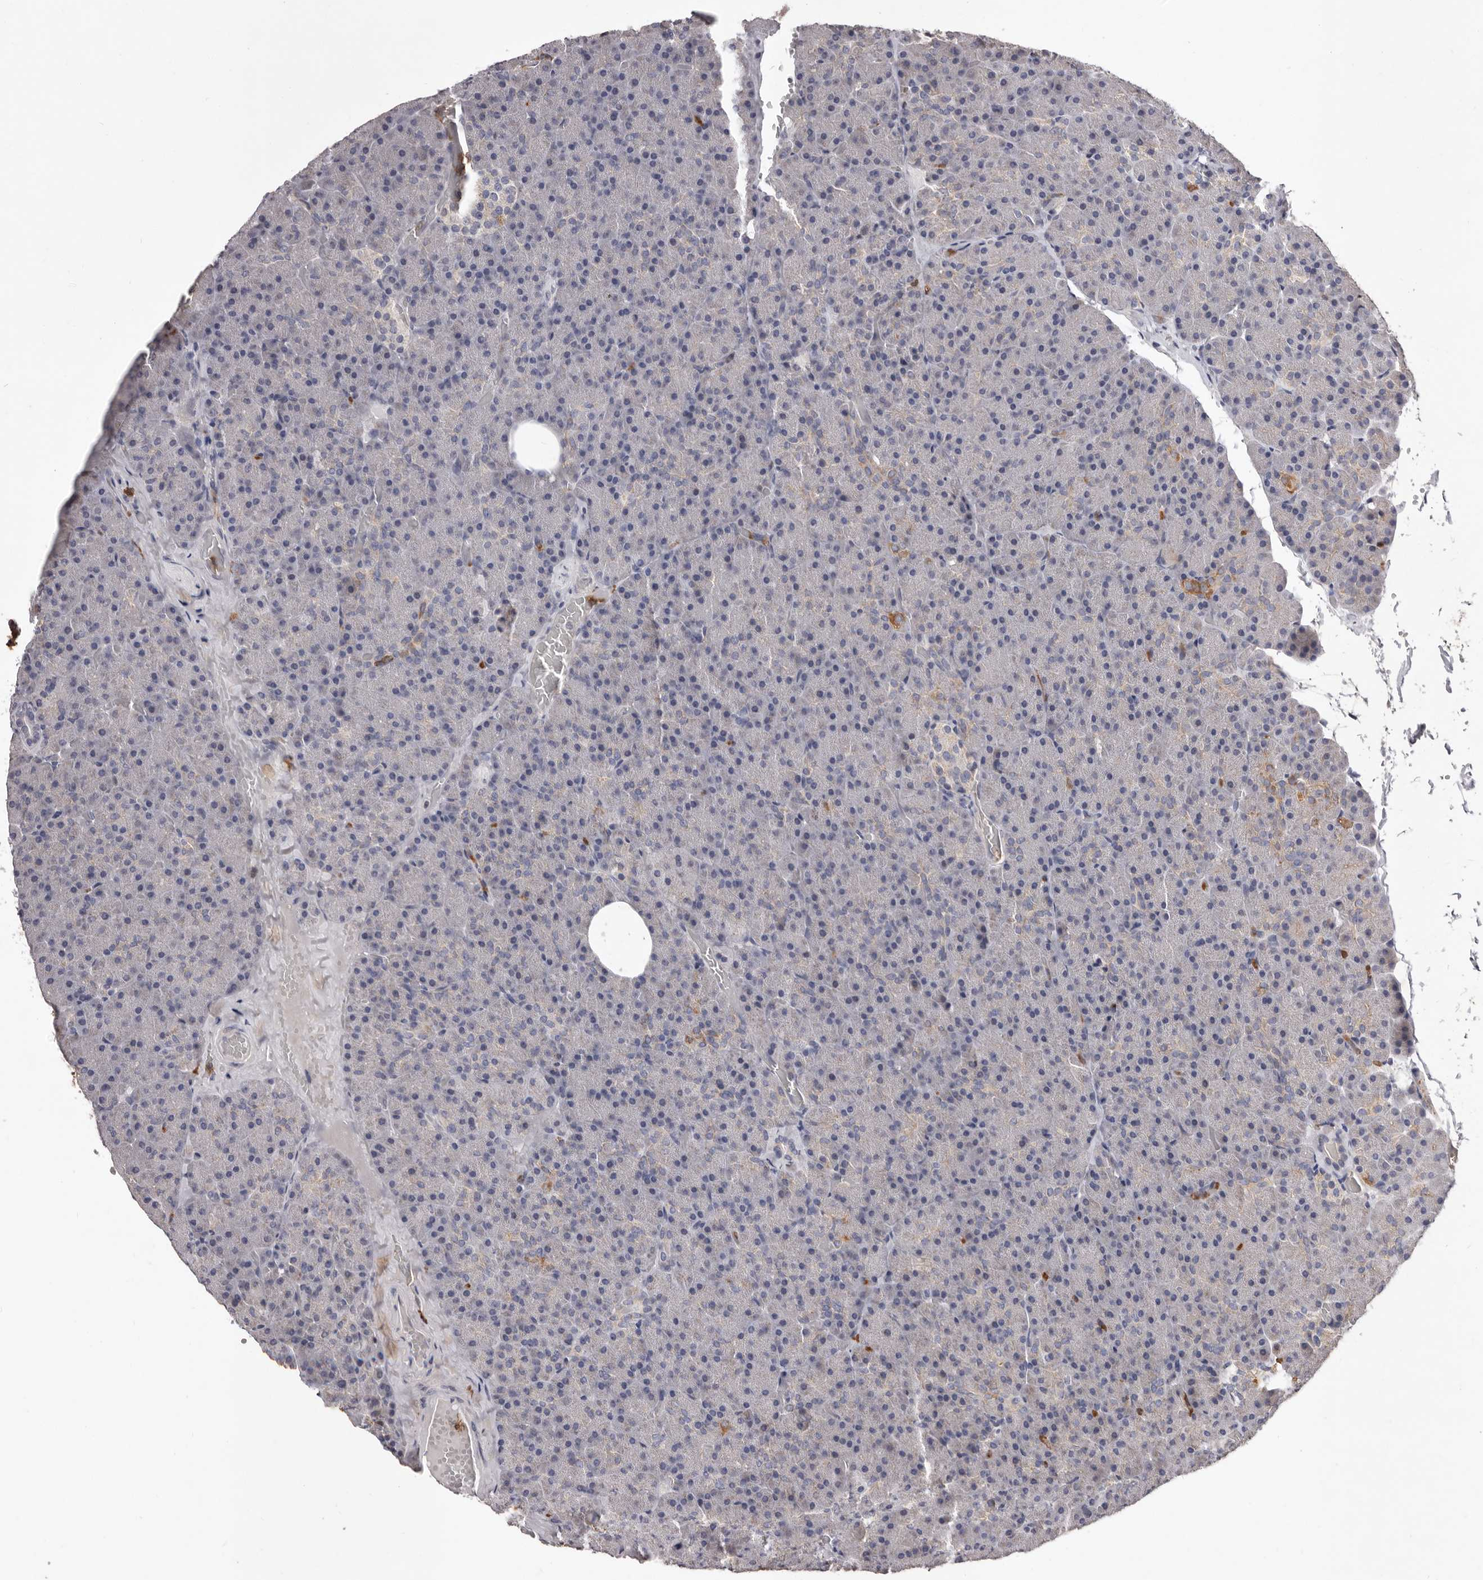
{"staining": {"intensity": "moderate", "quantity": "<25%", "location": "cytoplasmic/membranous"}, "tissue": "pancreas", "cell_type": "Exocrine glandular cells", "image_type": "normal", "snomed": [{"axis": "morphology", "description": "Normal tissue, NOS"}, {"axis": "morphology", "description": "Carcinoid, malignant, NOS"}, {"axis": "topography", "description": "Pancreas"}], "caption": "Immunohistochemistry (IHC) of unremarkable pancreas reveals low levels of moderate cytoplasmic/membranous expression in approximately <25% of exocrine glandular cells. (DAB IHC with brightfield microscopy, high magnification).", "gene": "CXCL14", "patient": {"sex": "female", "age": 35}}